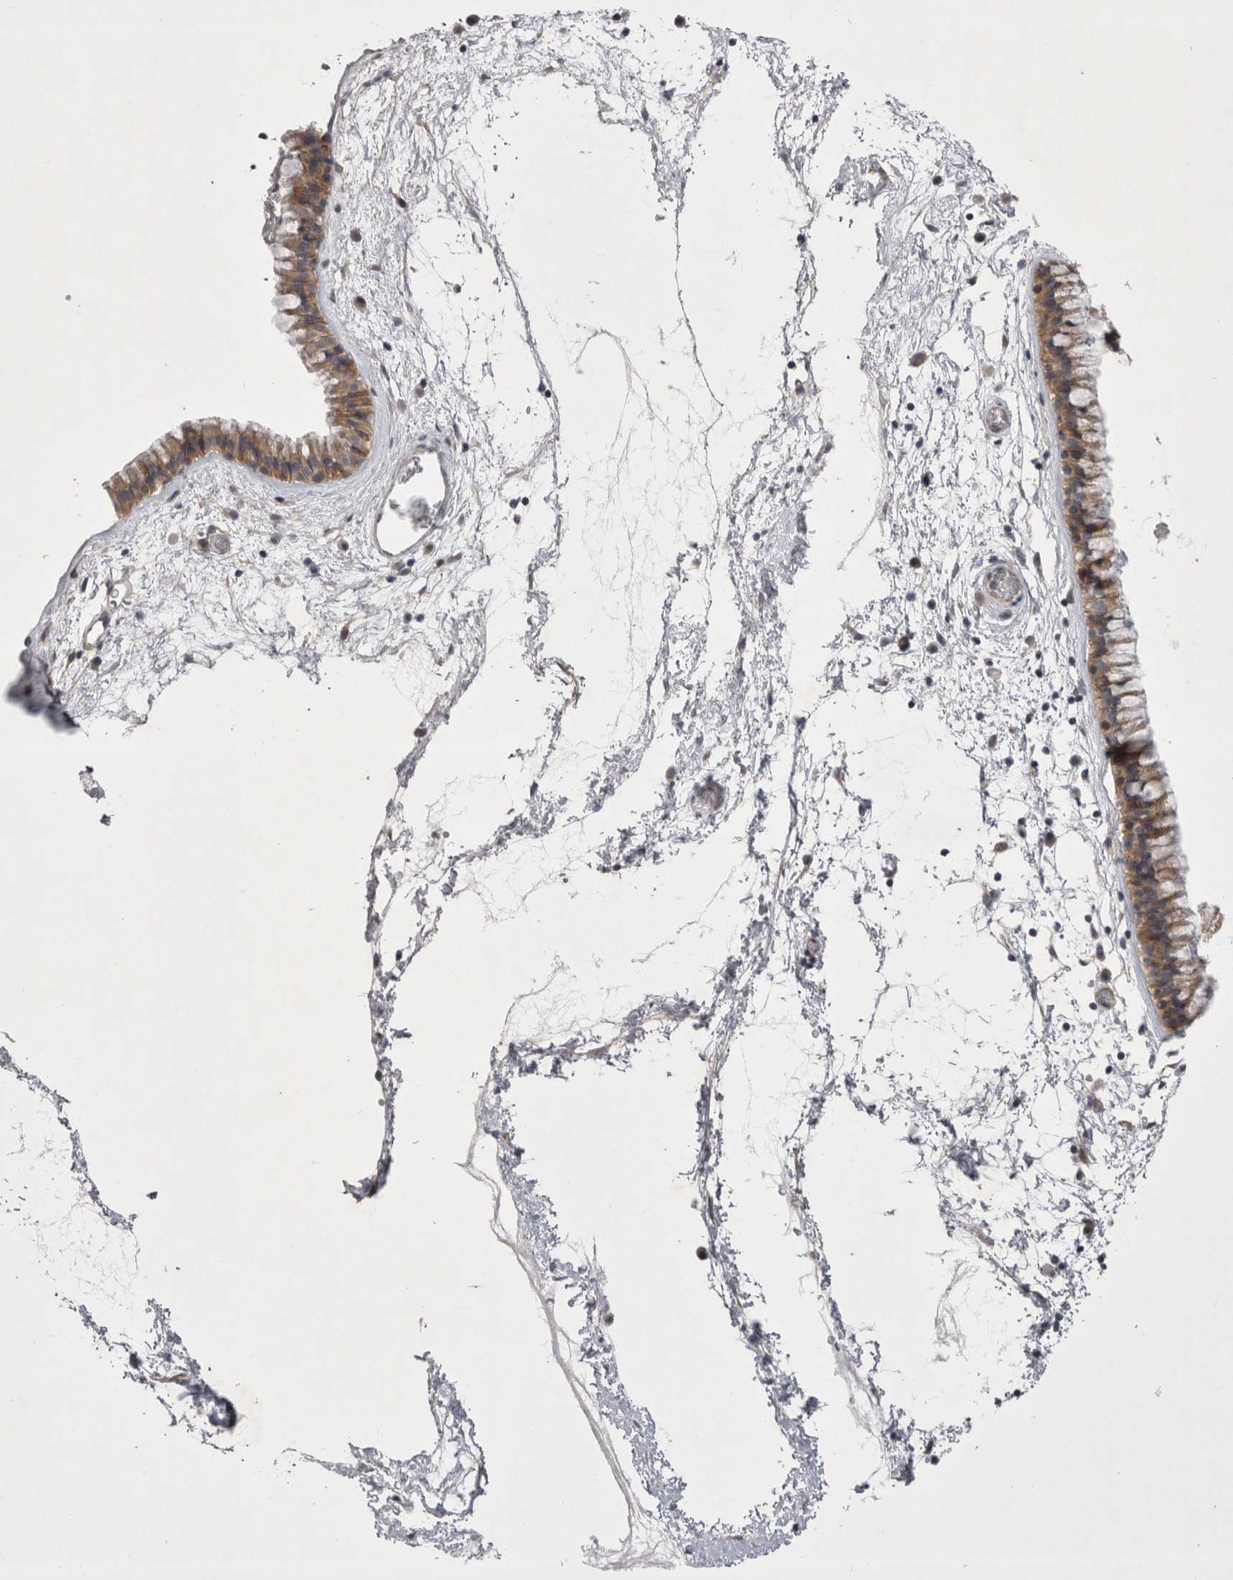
{"staining": {"intensity": "moderate", "quantity": ">75%", "location": "cytoplasmic/membranous"}, "tissue": "nasopharynx", "cell_type": "Respiratory epithelial cells", "image_type": "normal", "snomed": [{"axis": "morphology", "description": "Normal tissue, NOS"}, {"axis": "morphology", "description": "Inflammation, NOS"}, {"axis": "topography", "description": "Nasopharynx"}], "caption": "Respiratory epithelial cells display medium levels of moderate cytoplasmic/membranous expression in approximately >75% of cells in unremarkable human nasopharynx.", "gene": "NENF", "patient": {"sex": "male", "age": 48}}